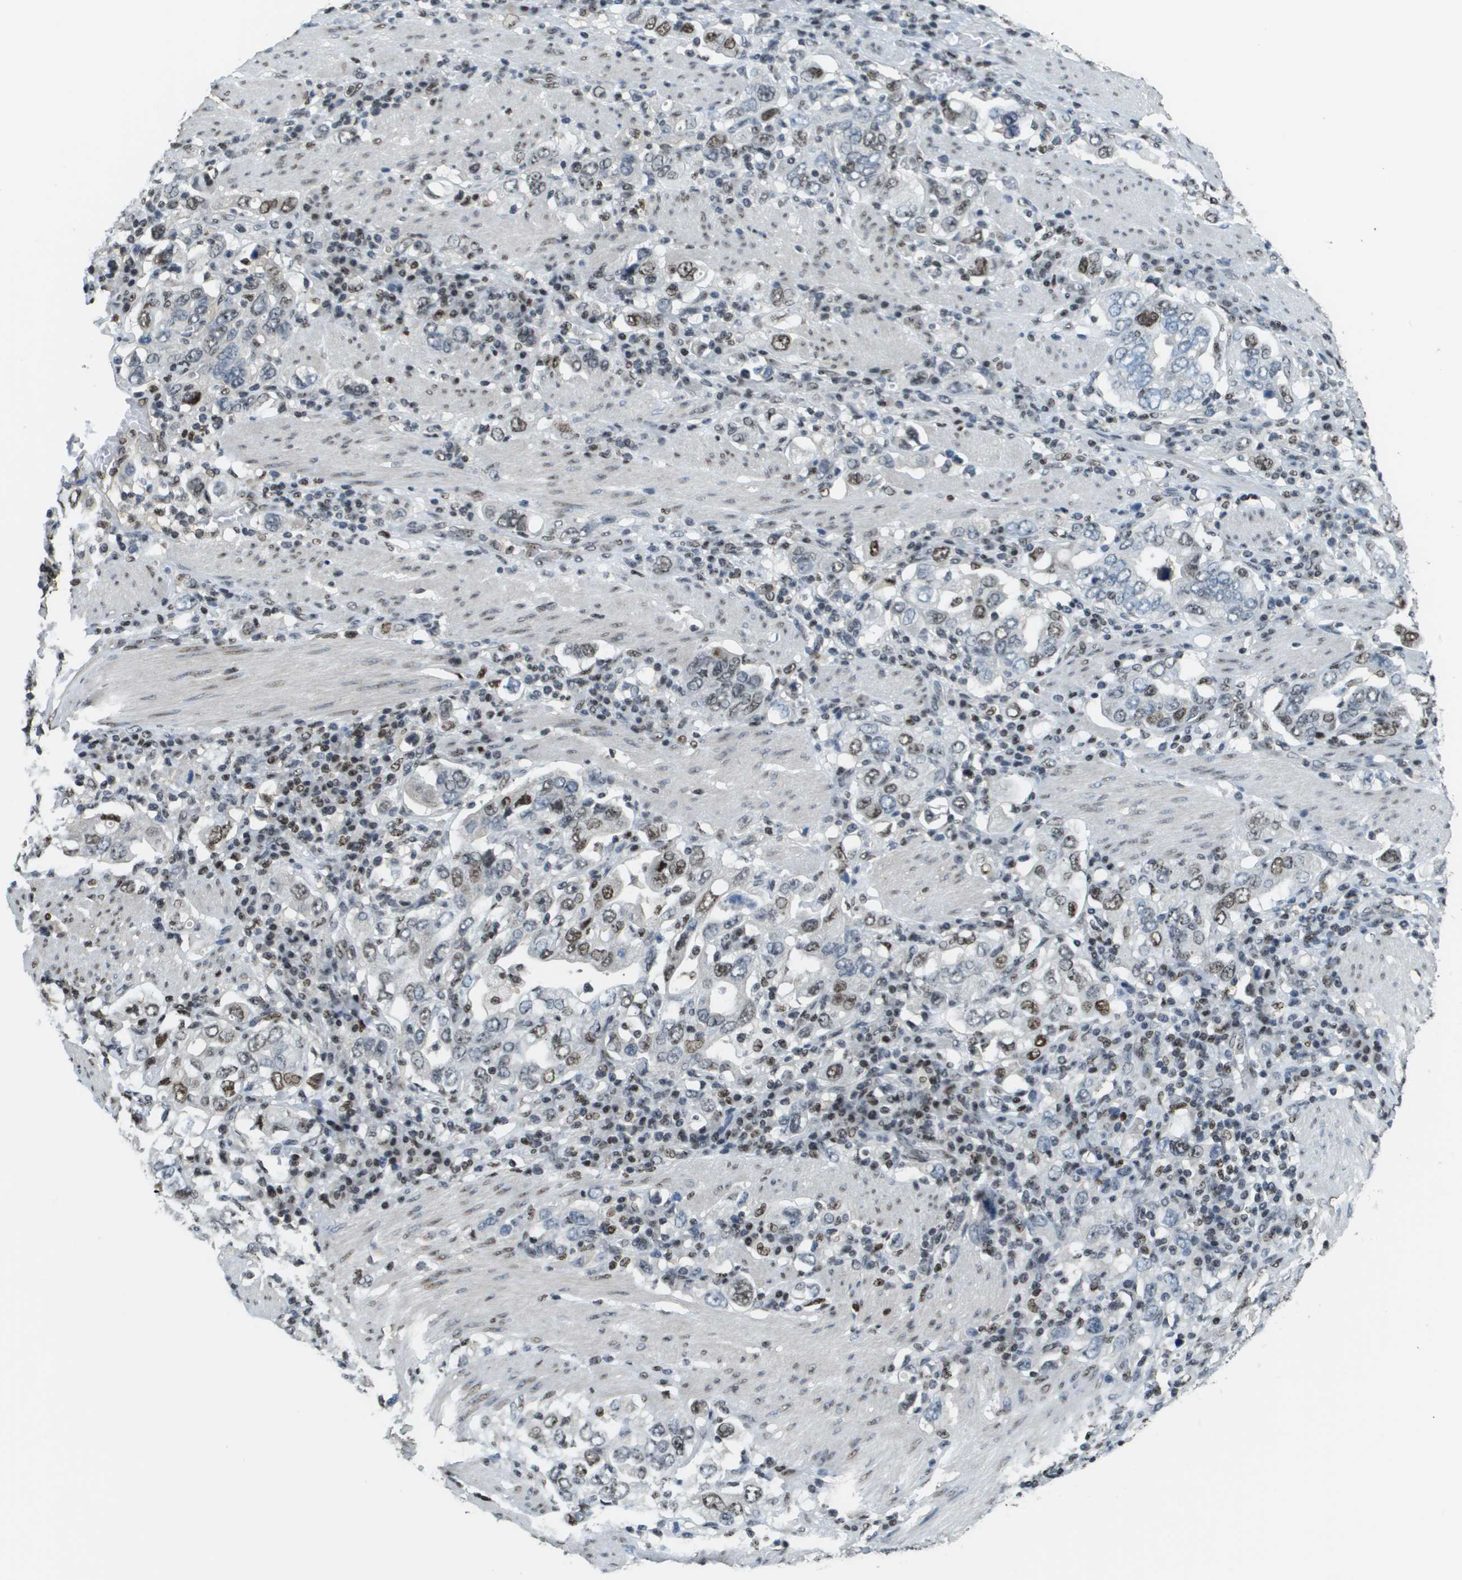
{"staining": {"intensity": "moderate", "quantity": "<25%", "location": "nuclear"}, "tissue": "stomach cancer", "cell_type": "Tumor cells", "image_type": "cancer", "snomed": [{"axis": "morphology", "description": "Adenocarcinoma, NOS"}, {"axis": "topography", "description": "Stomach, upper"}], "caption": "DAB immunohistochemical staining of stomach cancer shows moderate nuclear protein expression in about <25% of tumor cells. The protein of interest is shown in brown color, while the nuclei are stained blue.", "gene": "SP100", "patient": {"sex": "male", "age": 62}}